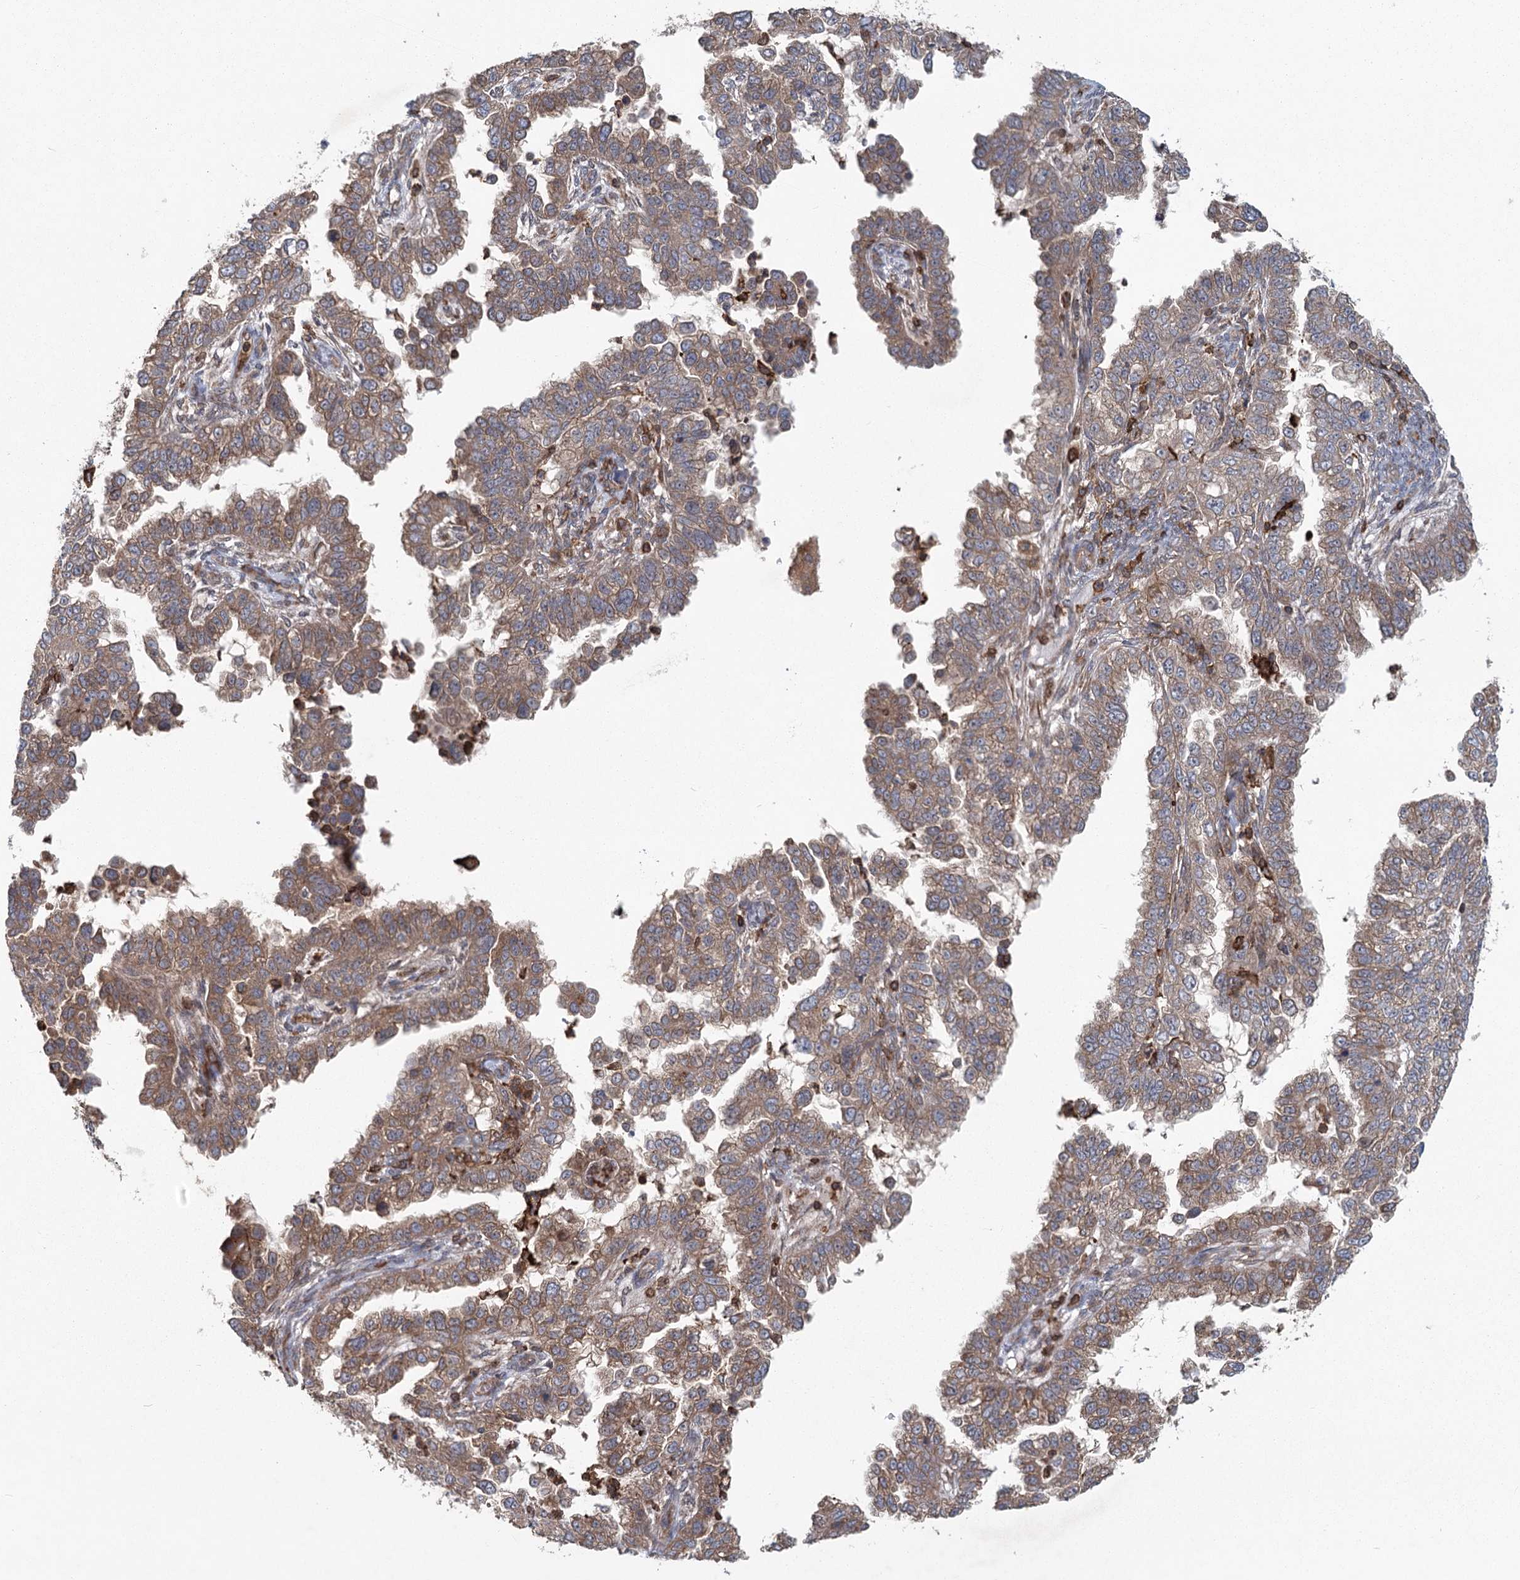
{"staining": {"intensity": "moderate", "quantity": ">75%", "location": "cytoplasmic/membranous"}, "tissue": "endometrial cancer", "cell_type": "Tumor cells", "image_type": "cancer", "snomed": [{"axis": "morphology", "description": "Adenocarcinoma, NOS"}, {"axis": "topography", "description": "Endometrium"}], "caption": "This photomicrograph displays adenocarcinoma (endometrial) stained with immunohistochemistry (IHC) to label a protein in brown. The cytoplasmic/membranous of tumor cells show moderate positivity for the protein. Nuclei are counter-stained blue.", "gene": "PLEKHA7", "patient": {"sex": "female", "age": 85}}